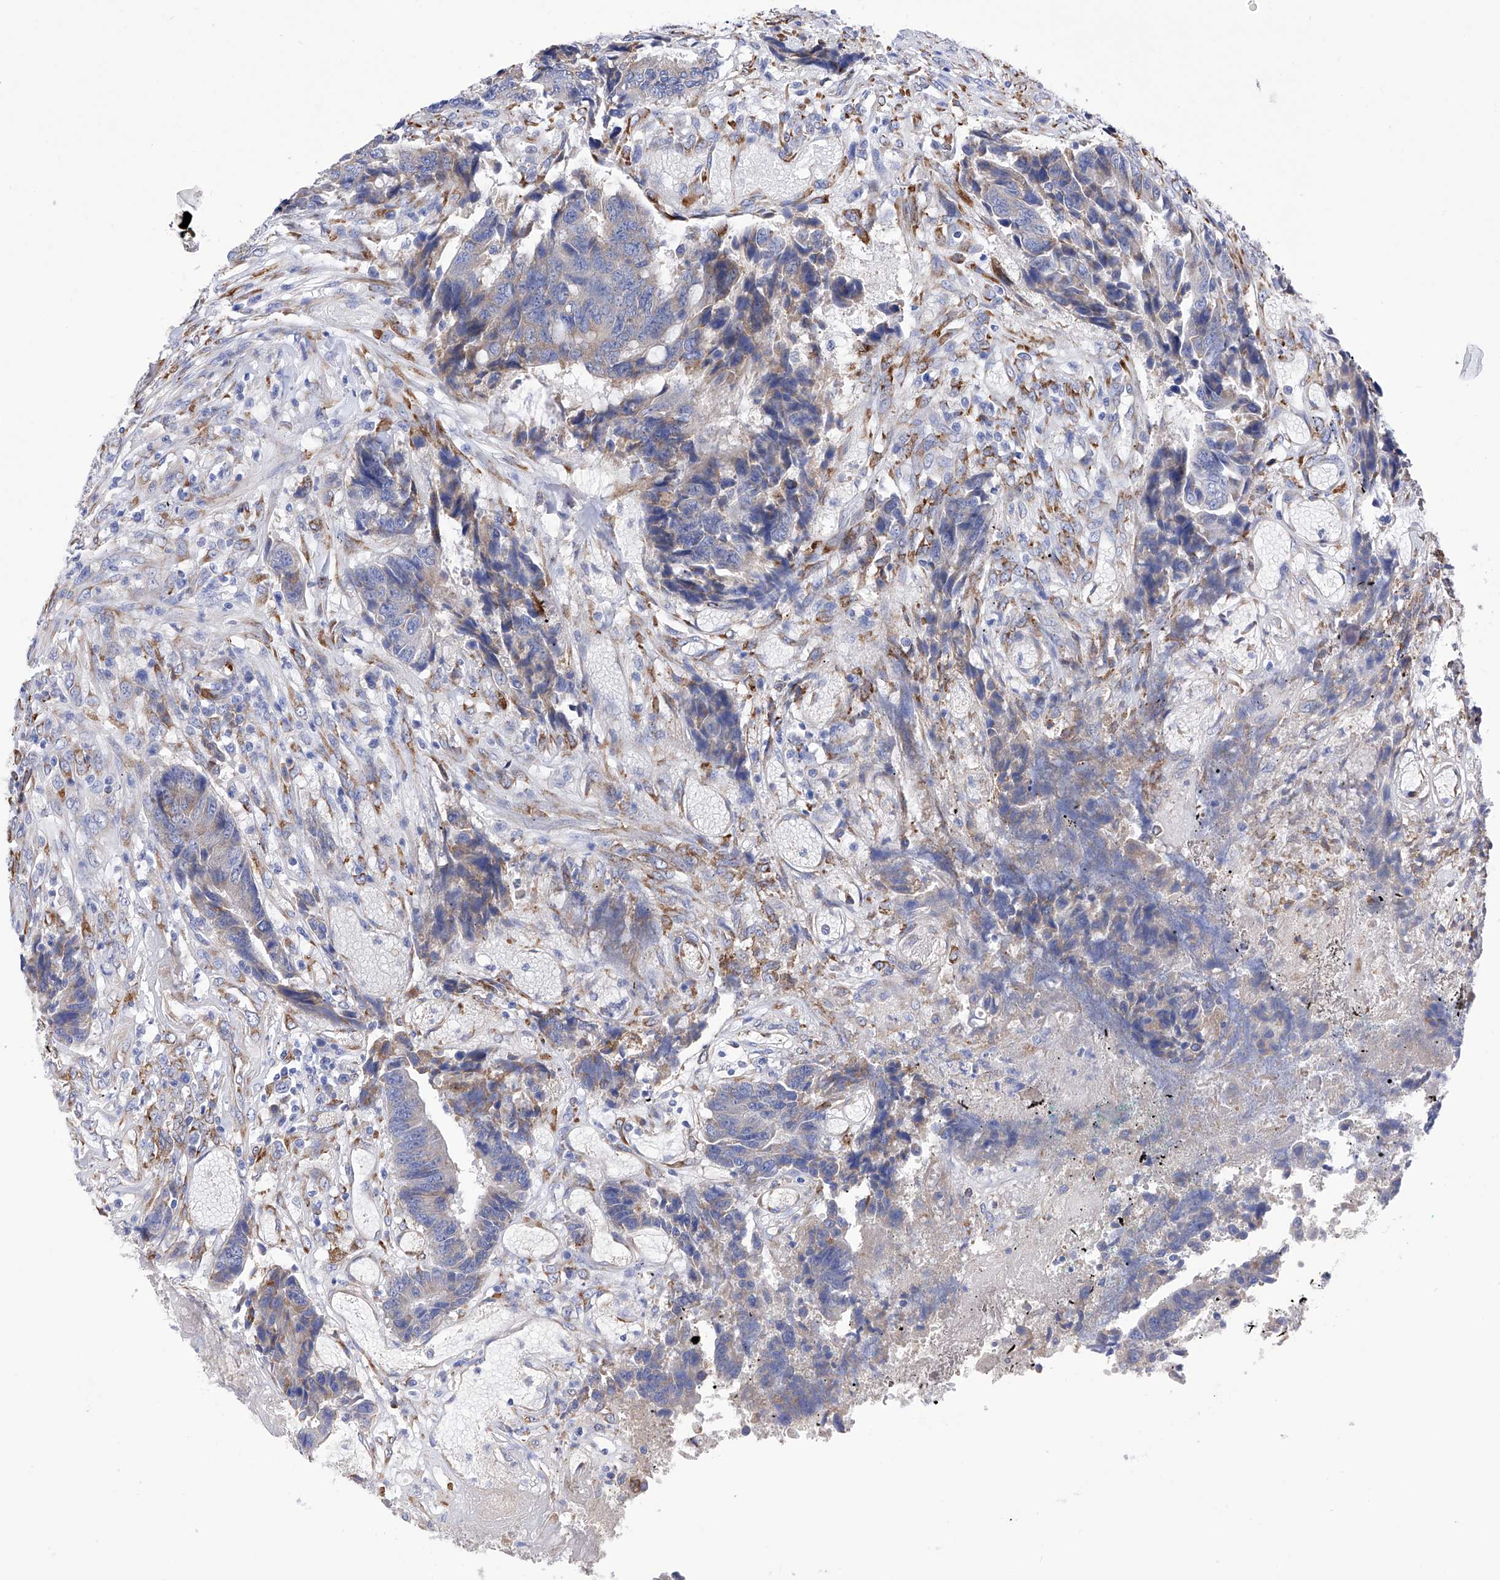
{"staining": {"intensity": "negative", "quantity": "none", "location": "none"}, "tissue": "colorectal cancer", "cell_type": "Tumor cells", "image_type": "cancer", "snomed": [{"axis": "morphology", "description": "Adenocarcinoma, NOS"}, {"axis": "topography", "description": "Rectum"}], "caption": "Immunohistochemistry (IHC) histopathology image of human colorectal cancer (adenocarcinoma) stained for a protein (brown), which exhibits no staining in tumor cells.", "gene": "PDIA5", "patient": {"sex": "male", "age": 84}}